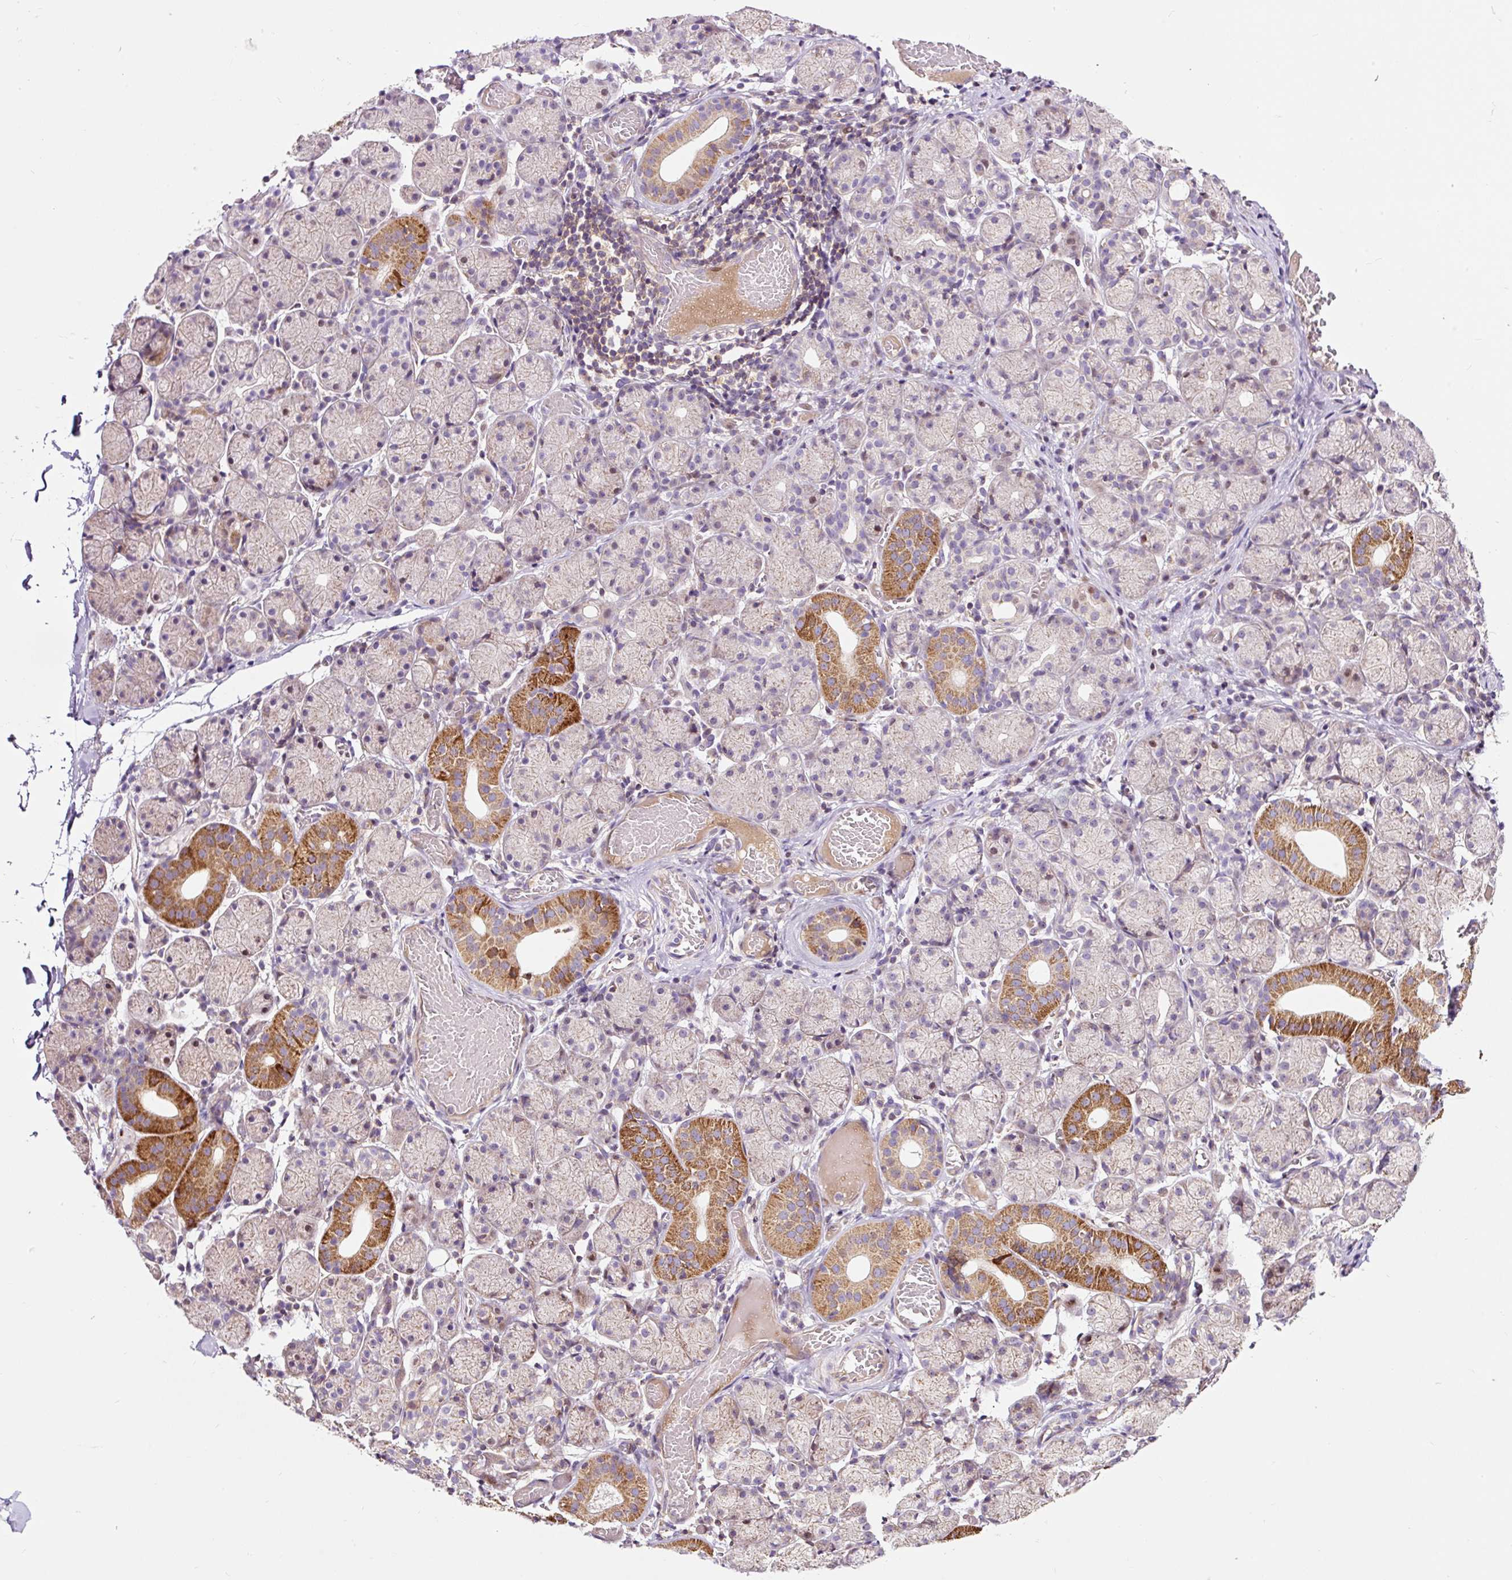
{"staining": {"intensity": "strong", "quantity": "<25%", "location": "cytoplasmic/membranous"}, "tissue": "salivary gland", "cell_type": "Glandular cells", "image_type": "normal", "snomed": [{"axis": "morphology", "description": "Normal tissue, NOS"}, {"axis": "topography", "description": "Salivary gland"}], "caption": "Immunohistochemistry (IHC) micrograph of unremarkable human salivary gland stained for a protein (brown), which displays medium levels of strong cytoplasmic/membranous positivity in about <25% of glandular cells.", "gene": "BOLA3", "patient": {"sex": "female", "age": 24}}